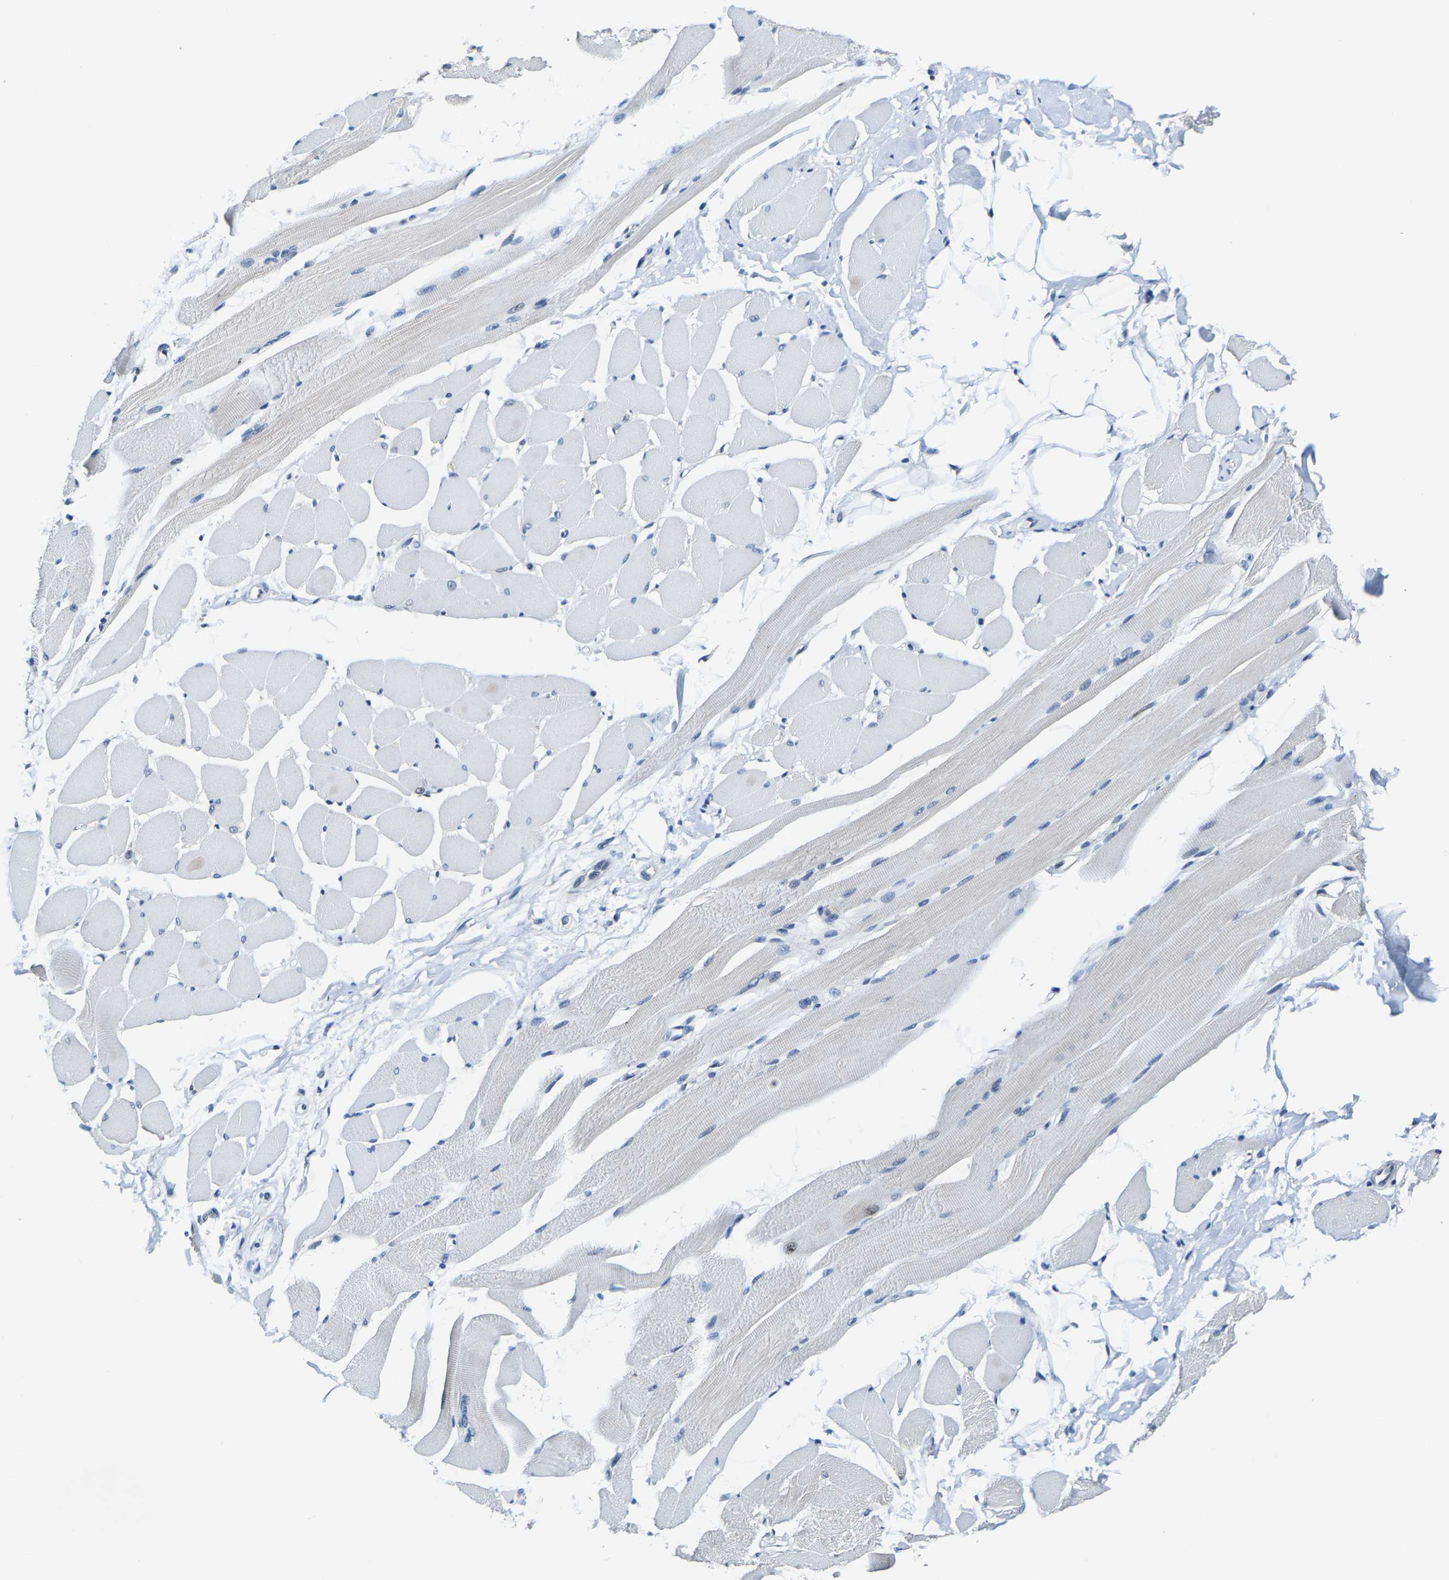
{"staining": {"intensity": "negative", "quantity": "none", "location": "none"}, "tissue": "skeletal muscle", "cell_type": "Myocytes", "image_type": "normal", "snomed": [{"axis": "morphology", "description": "Normal tissue, NOS"}, {"axis": "topography", "description": "Skeletal muscle"}, {"axis": "topography", "description": "Peripheral nerve tissue"}], "caption": "The image displays no staining of myocytes in normal skeletal muscle.", "gene": "METTL1", "patient": {"sex": "female", "age": 84}}